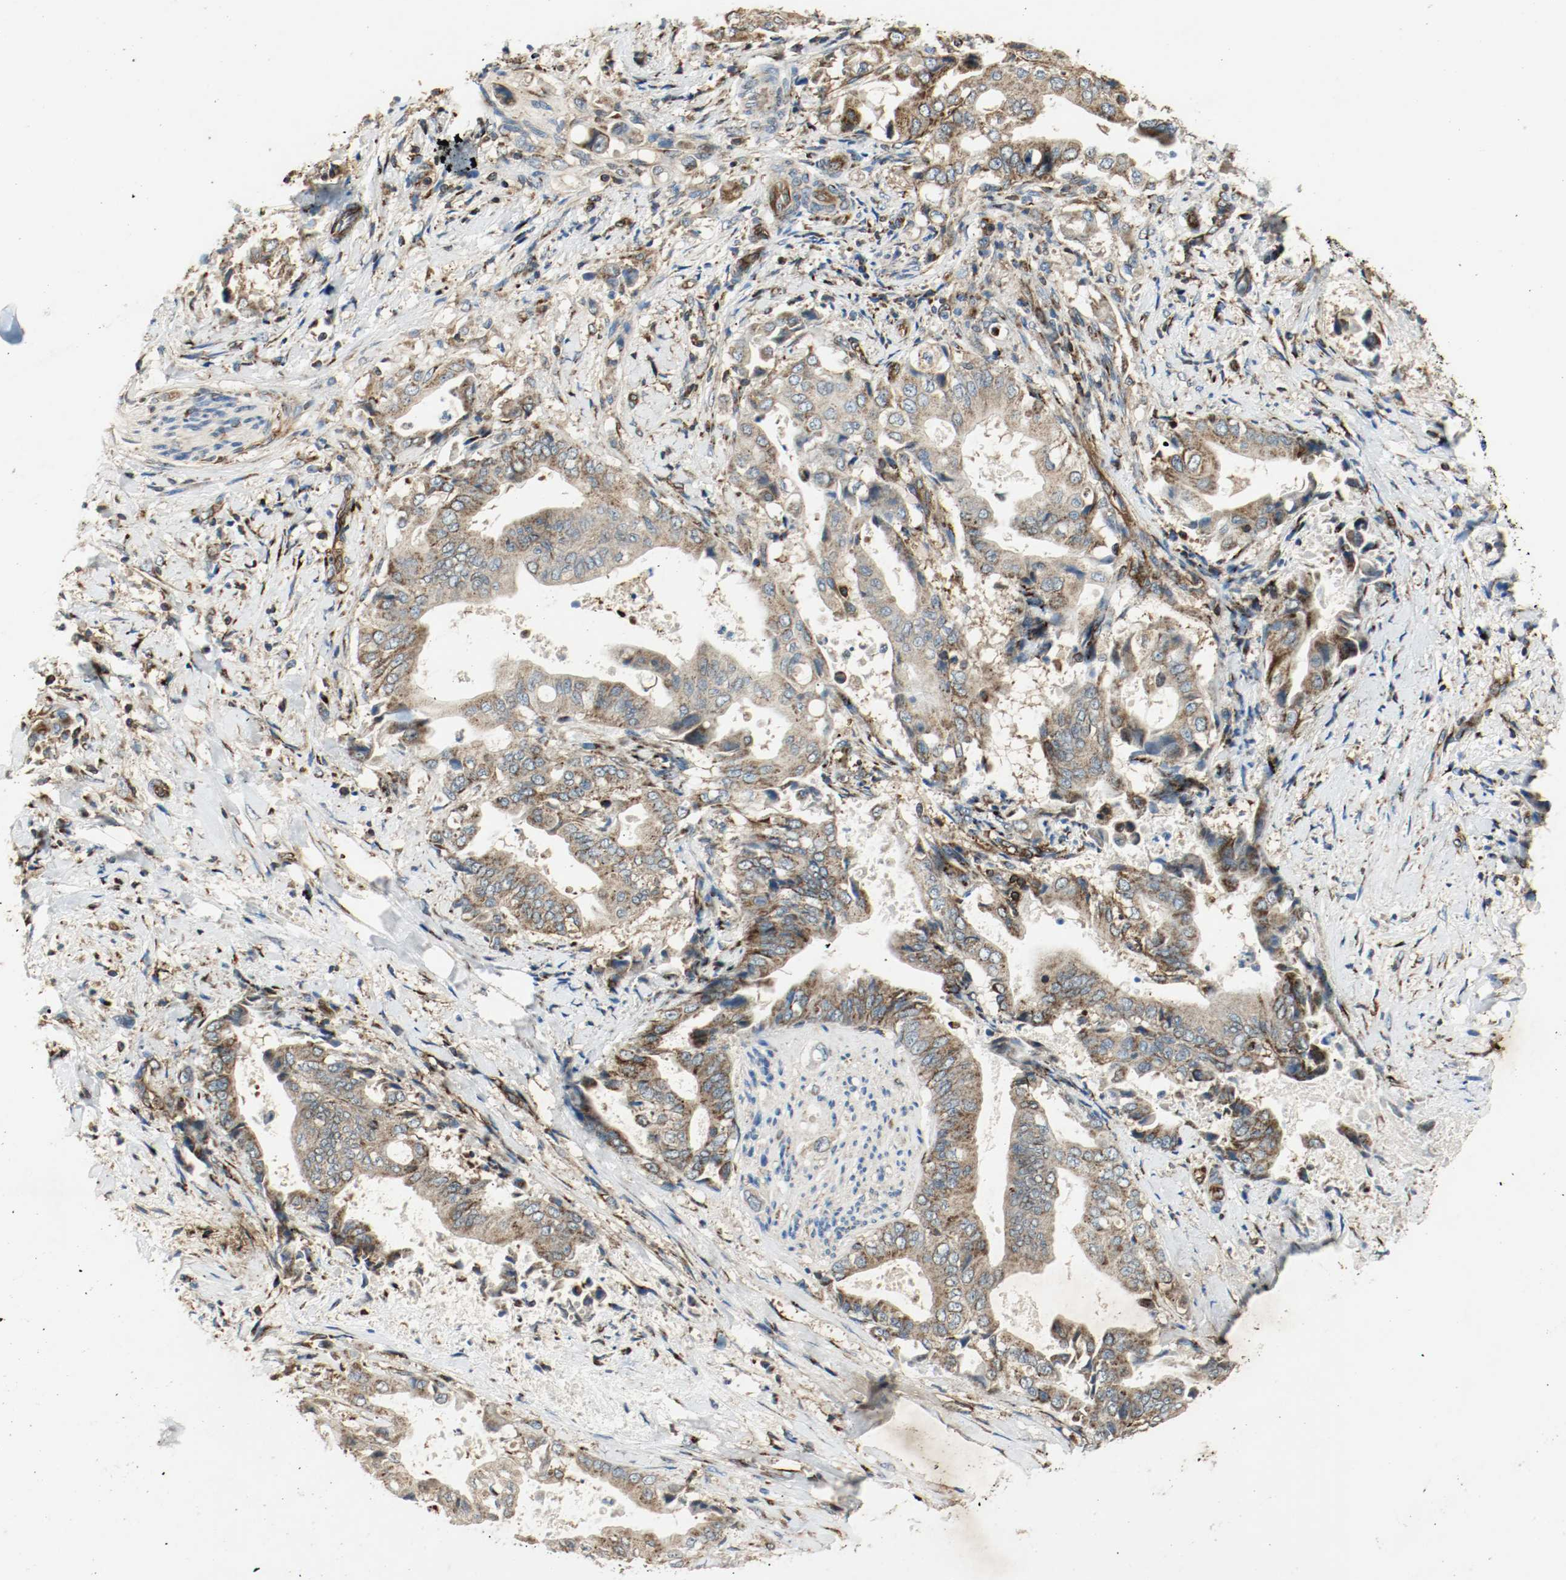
{"staining": {"intensity": "moderate", "quantity": ">75%", "location": "cytoplasmic/membranous"}, "tissue": "liver cancer", "cell_type": "Tumor cells", "image_type": "cancer", "snomed": [{"axis": "morphology", "description": "Cholangiocarcinoma"}, {"axis": "topography", "description": "Liver"}], "caption": "A high-resolution histopathology image shows IHC staining of liver cancer, which reveals moderate cytoplasmic/membranous expression in about >75% of tumor cells.", "gene": "PLCG1", "patient": {"sex": "male", "age": 58}}